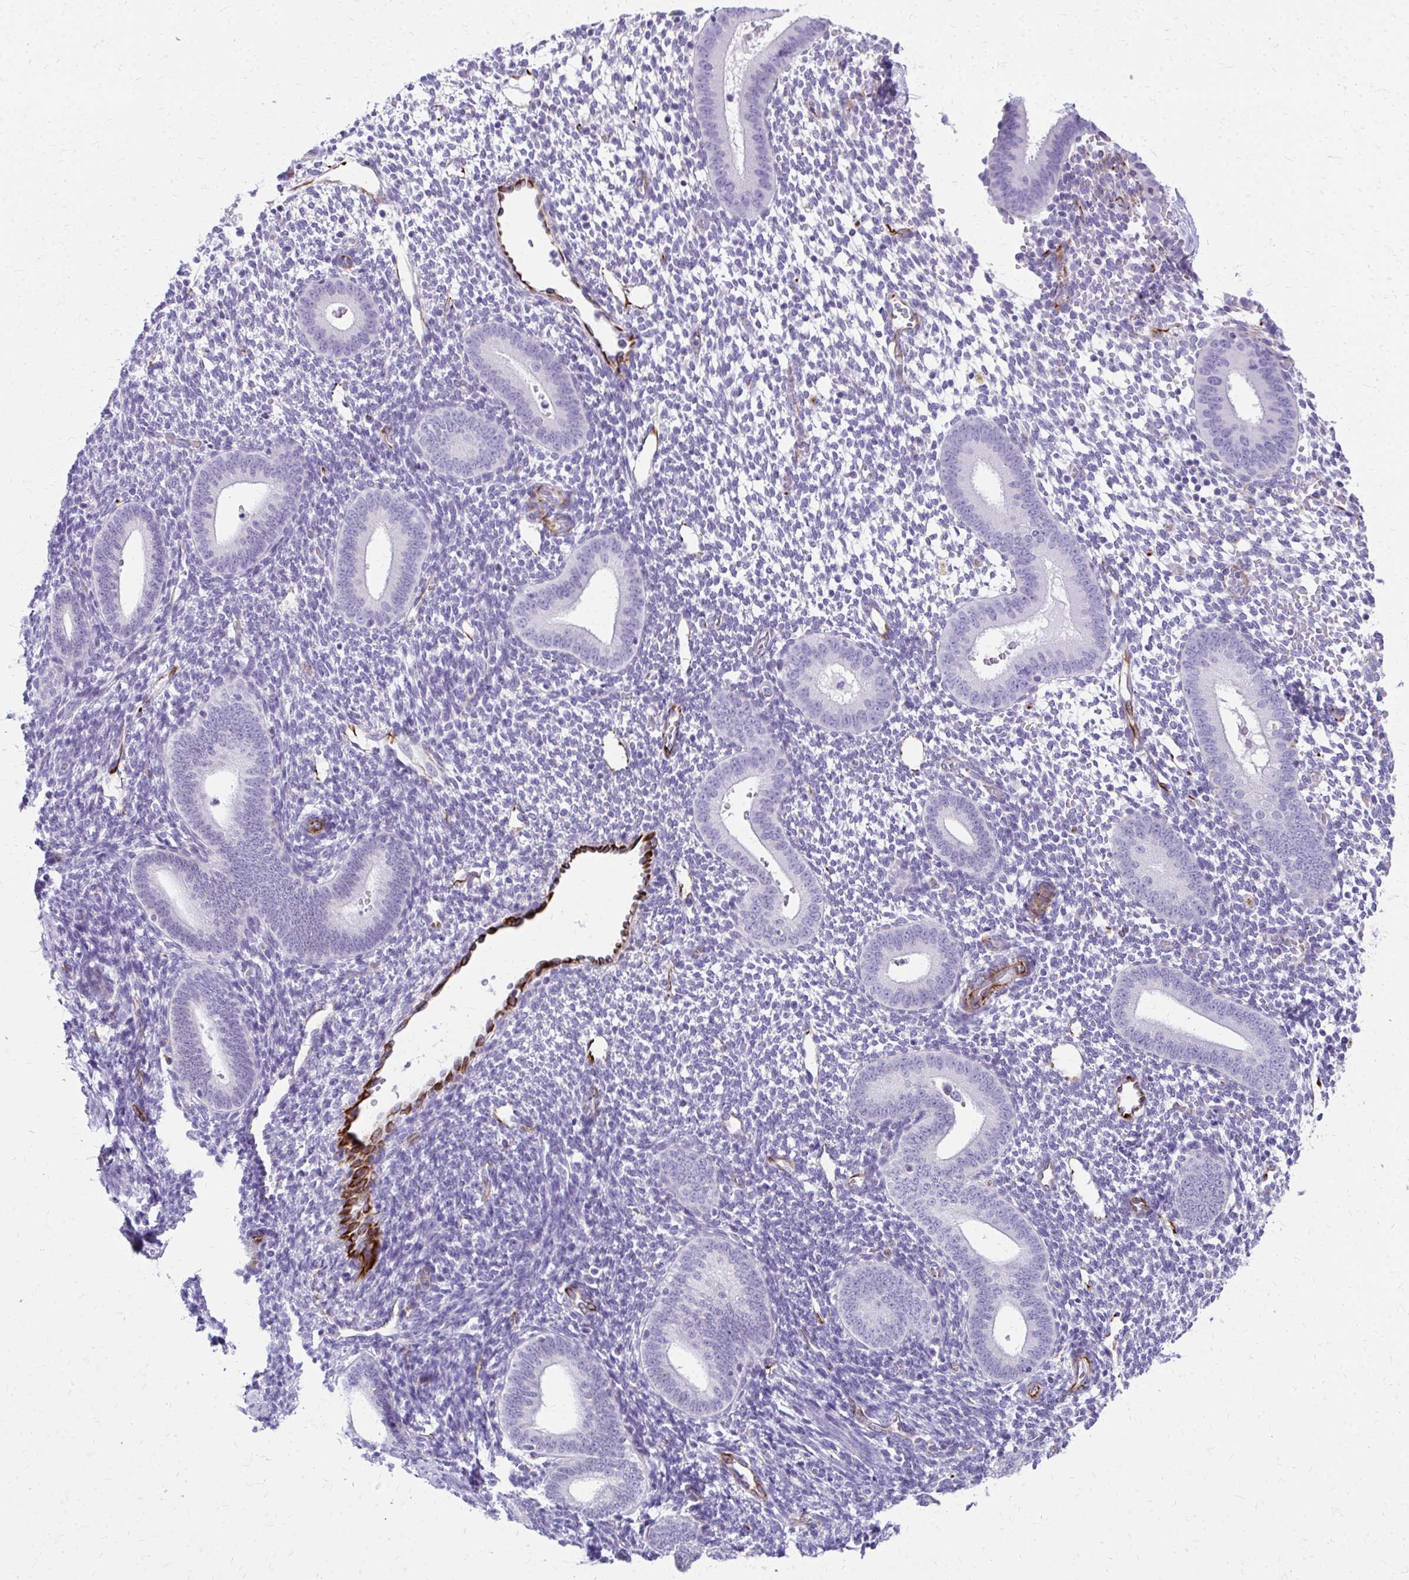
{"staining": {"intensity": "negative", "quantity": "none", "location": "none"}, "tissue": "endometrium", "cell_type": "Cells in endometrial stroma", "image_type": "normal", "snomed": [{"axis": "morphology", "description": "Normal tissue, NOS"}, {"axis": "topography", "description": "Endometrium"}], "caption": "Human endometrium stained for a protein using IHC demonstrates no staining in cells in endometrial stroma.", "gene": "TRIM6", "patient": {"sex": "female", "age": 40}}